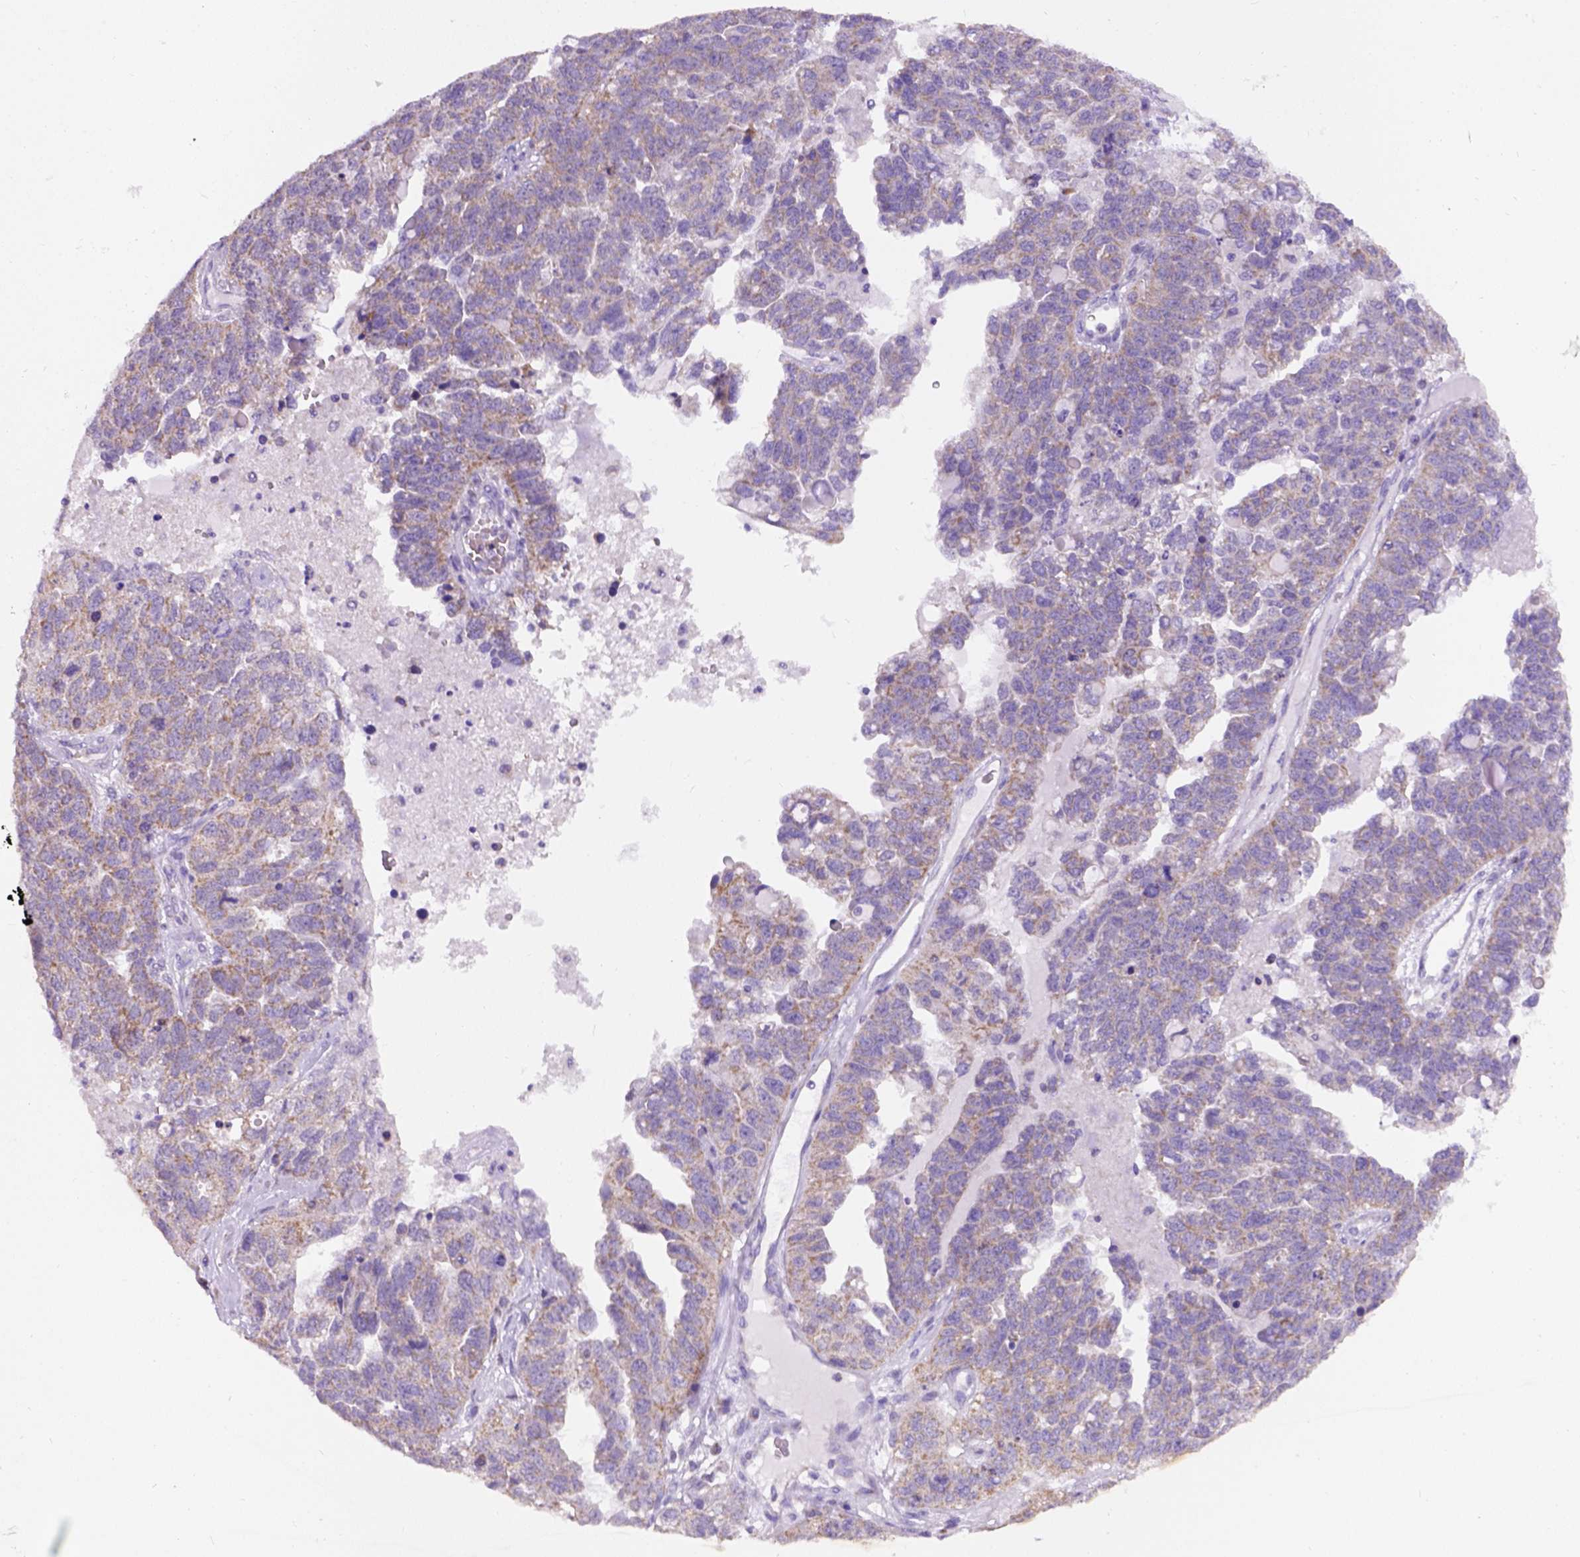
{"staining": {"intensity": "weak", "quantity": ">75%", "location": "cytoplasmic/membranous"}, "tissue": "ovarian cancer", "cell_type": "Tumor cells", "image_type": "cancer", "snomed": [{"axis": "morphology", "description": "Cystadenocarcinoma, serous, NOS"}, {"axis": "topography", "description": "Ovary"}], "caption": "Immunohistochemical staining of human ovarian cancer (serous cystadenocarcinoma) displays weak cytoplasmic/membranous protein staining in approximately >75% of tumor cells. The staining is performed using DAB brown chromogen to label protein expression. The nuclei are counter-stained blue using hematoxylin.", "gene": "L2HGDH", "patient": {"sex": "female", "age": 71}}